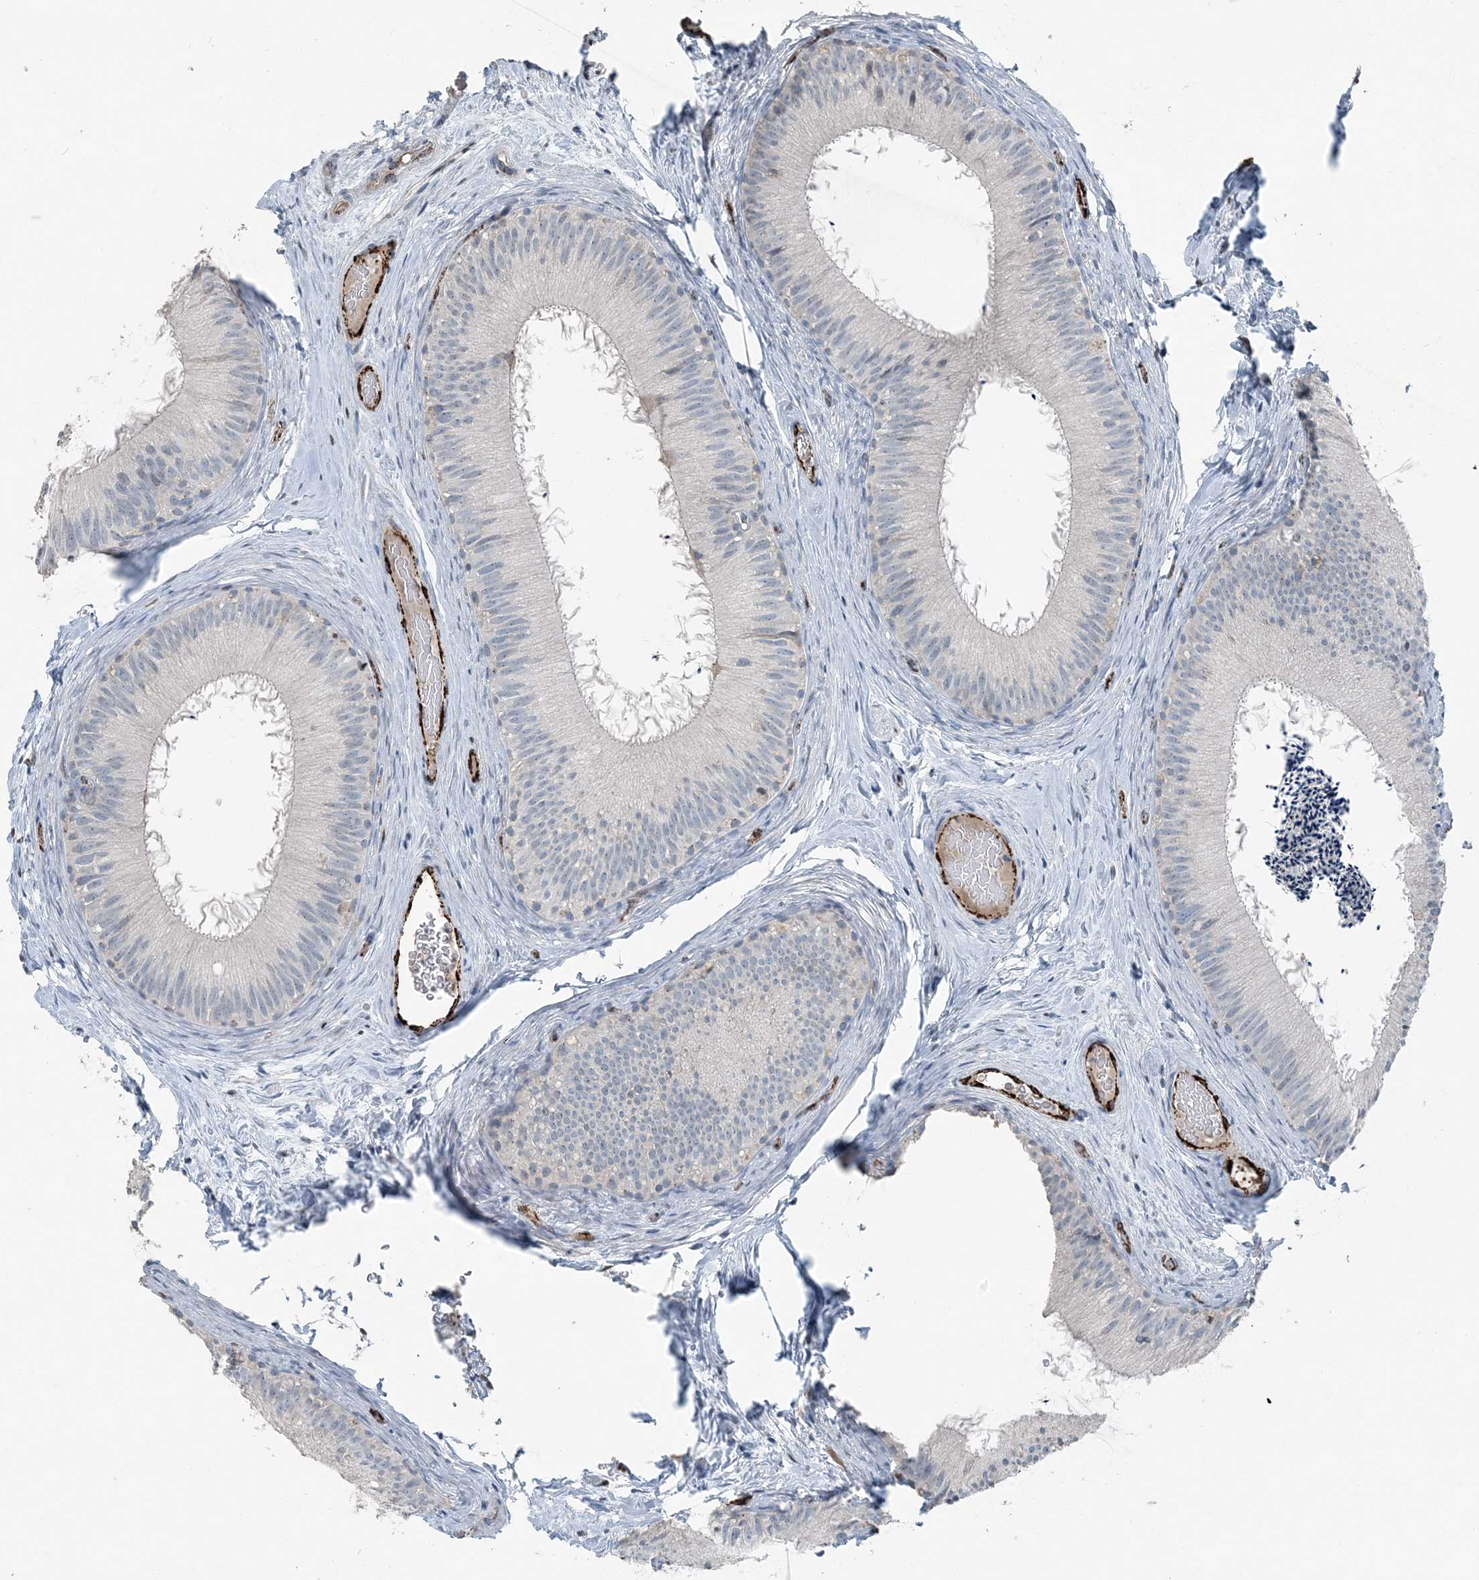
{"staining": {"intensity": "negative", "quantity": "none", "location": "none"}, "tissue": "epididymis", "cell_type": "Glandular cells", "image_type": "normal", "snomed": [{"axis": "morphology", "description": "Normal tissue, NOS"}, {"axis": "topography", "description": "Epididymis"}], "caption": "Immunohistochemical staining of unremarkable epididymis demonstrates no significant expression in glandular cells.", "gene": "ELOVL7", "patient": {"sex": "male", "age": 50}}